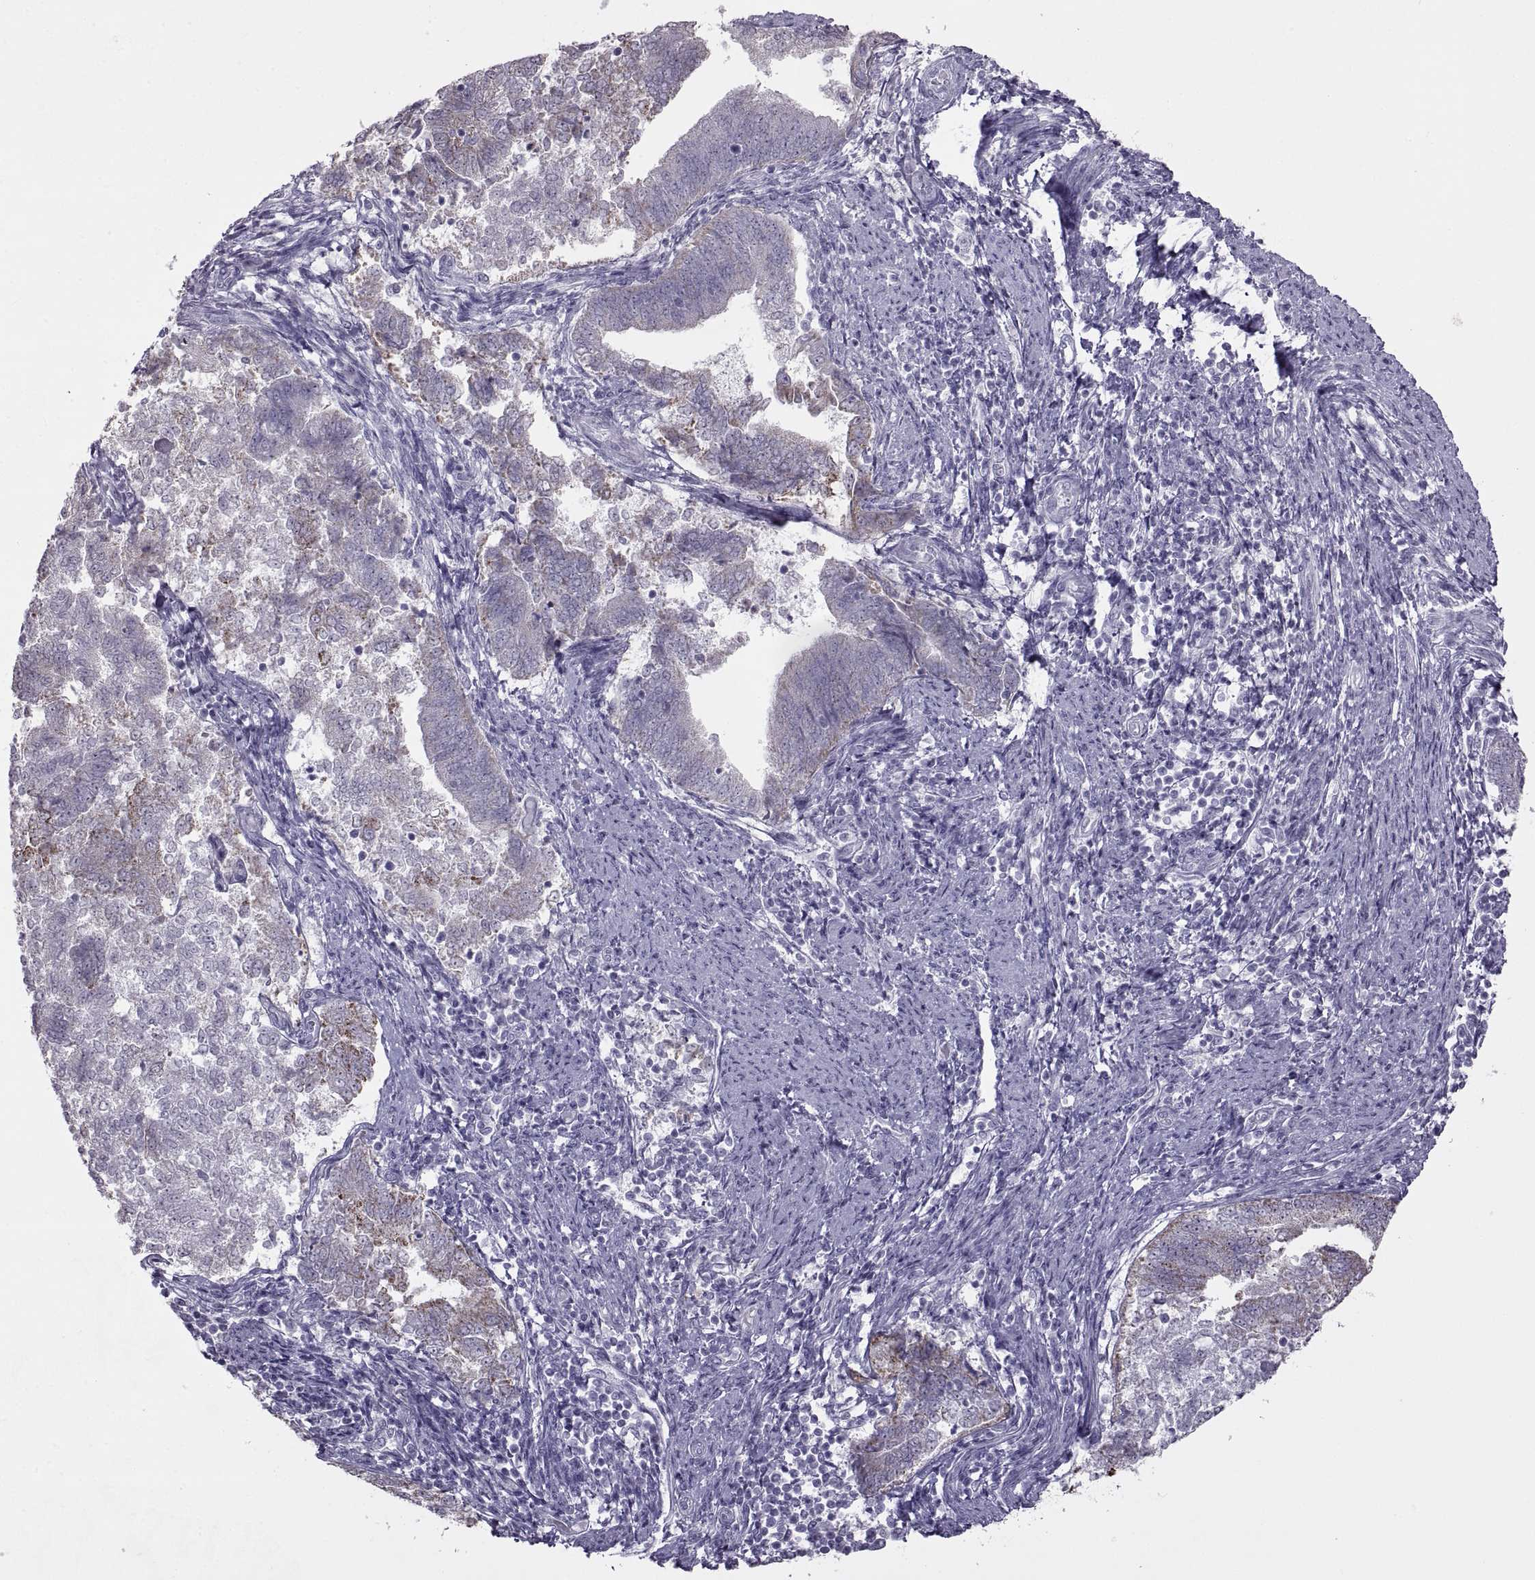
{"staining": {"intensity": "moderate", "quantity": "25%-75%", "location": "cytoplasmic/membranous"}, "tissue": "endometrial cancer", "cell_type": "Tumor cells", "image_type": "cancer", "snomed": [{"axis": "morphology", "description": "Adenocarcinoma, NOS"}, {"axis": "topography", "description": "Endometrium"}], "caption": "High-power microscopy captured an IHC photomicrograph of endometrial cancer, revealing moderate cytoplasmic/membranous expression in approximately 25%-75% of tumor cells.", "gene": "ASIC2", "patient": {"sex": "female", "age": 65}}